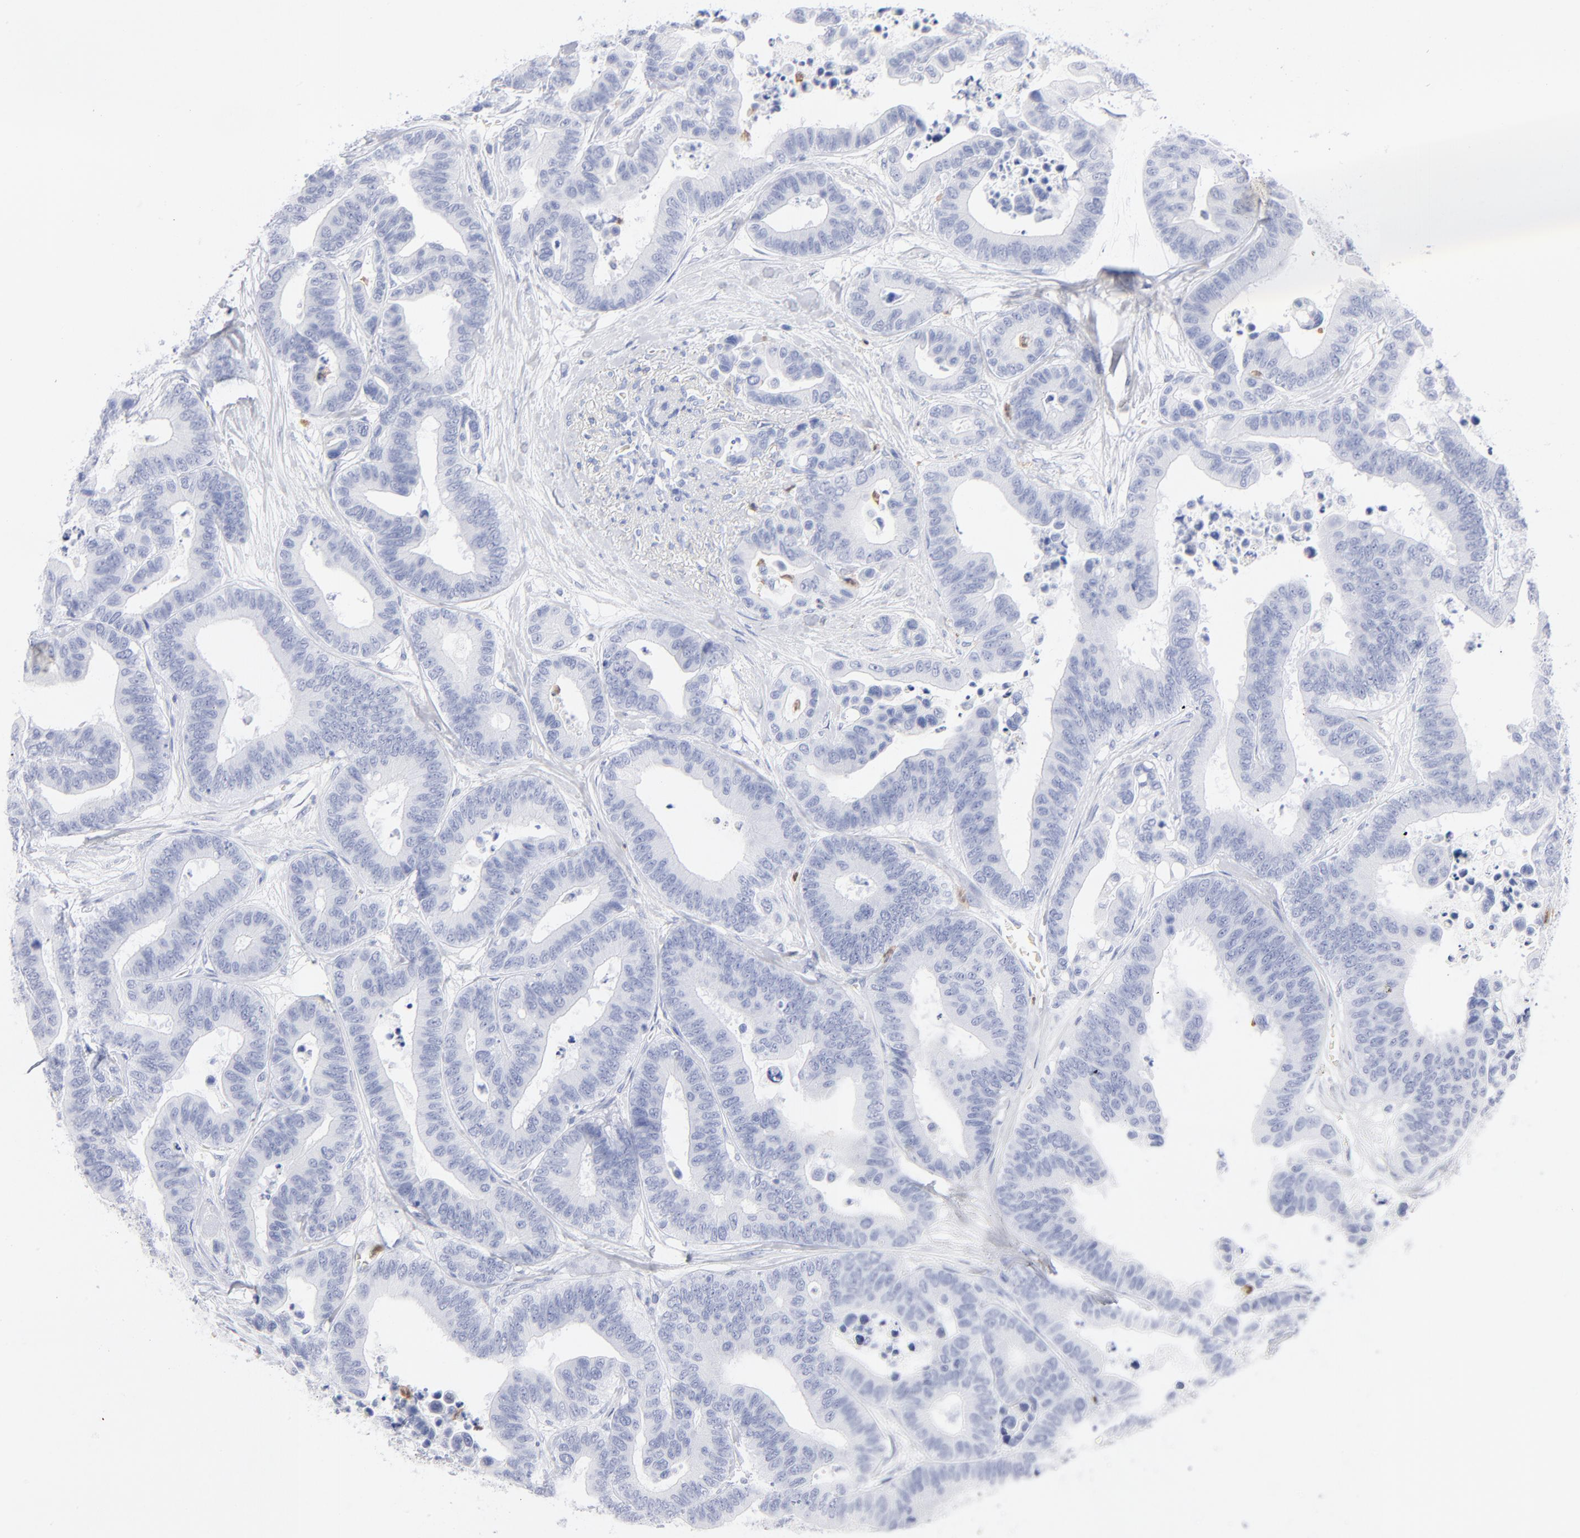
{"staining": {"intensity": "negative", "quantity": "none", "location": "none"}, "tissue": "colorectal cancer", "cell_type": "Tumor cells", "image_type": "cancer", "snomed": [{"axis": "morphology", "description": "Adenocarcinoma, NOS"}, {"axis": "topography", "description": "Colon"}], "caption": "This is an immunohistochemistry histopathology image of human colorectal adenocarcinoma. There is no positivity in tumor cells.", "gene": "ARG1", "patient": {"sex": "male", "age": 82}}